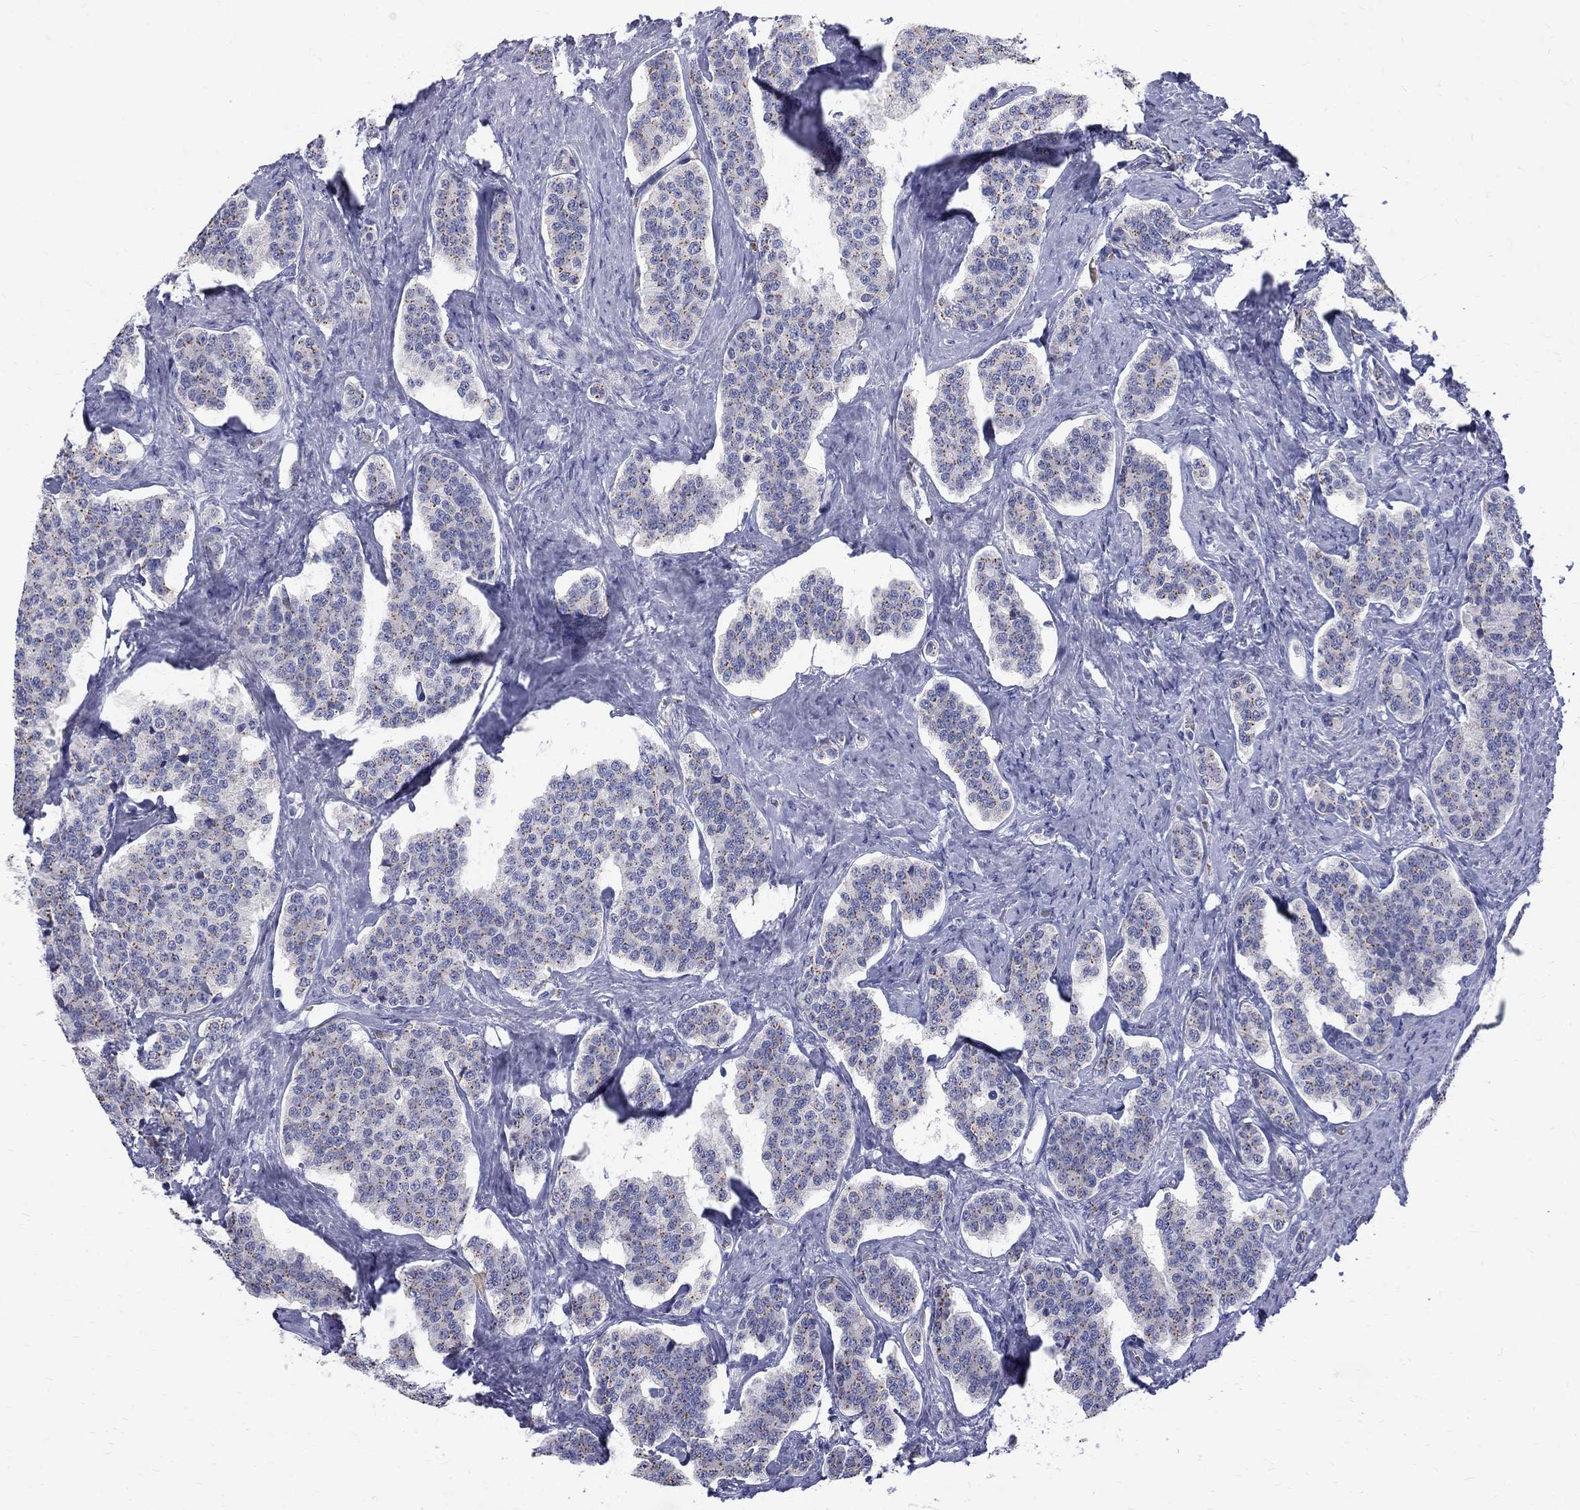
{"staining": {"intensity": "moderate", "quantity": "25%-75%", "location": "cytoplasmic/membranous"}, "tissue": "carcinoid", "cell_type": "Tumor cells", "image_type": "cancer", "snomed": [{"axis": "morphology", "description": "Carcinoid, malignant, NOS"}, {"axis": "topography", "description": "Small intestine"}], "caption": "Carcinoid stained with a brown dye demonstrates moderate cytoplasmic/membranous positive expression in about 25%-75% of tumor cells.", "gene": "AGER", "patient": {"sex": "female", "age": 58}}